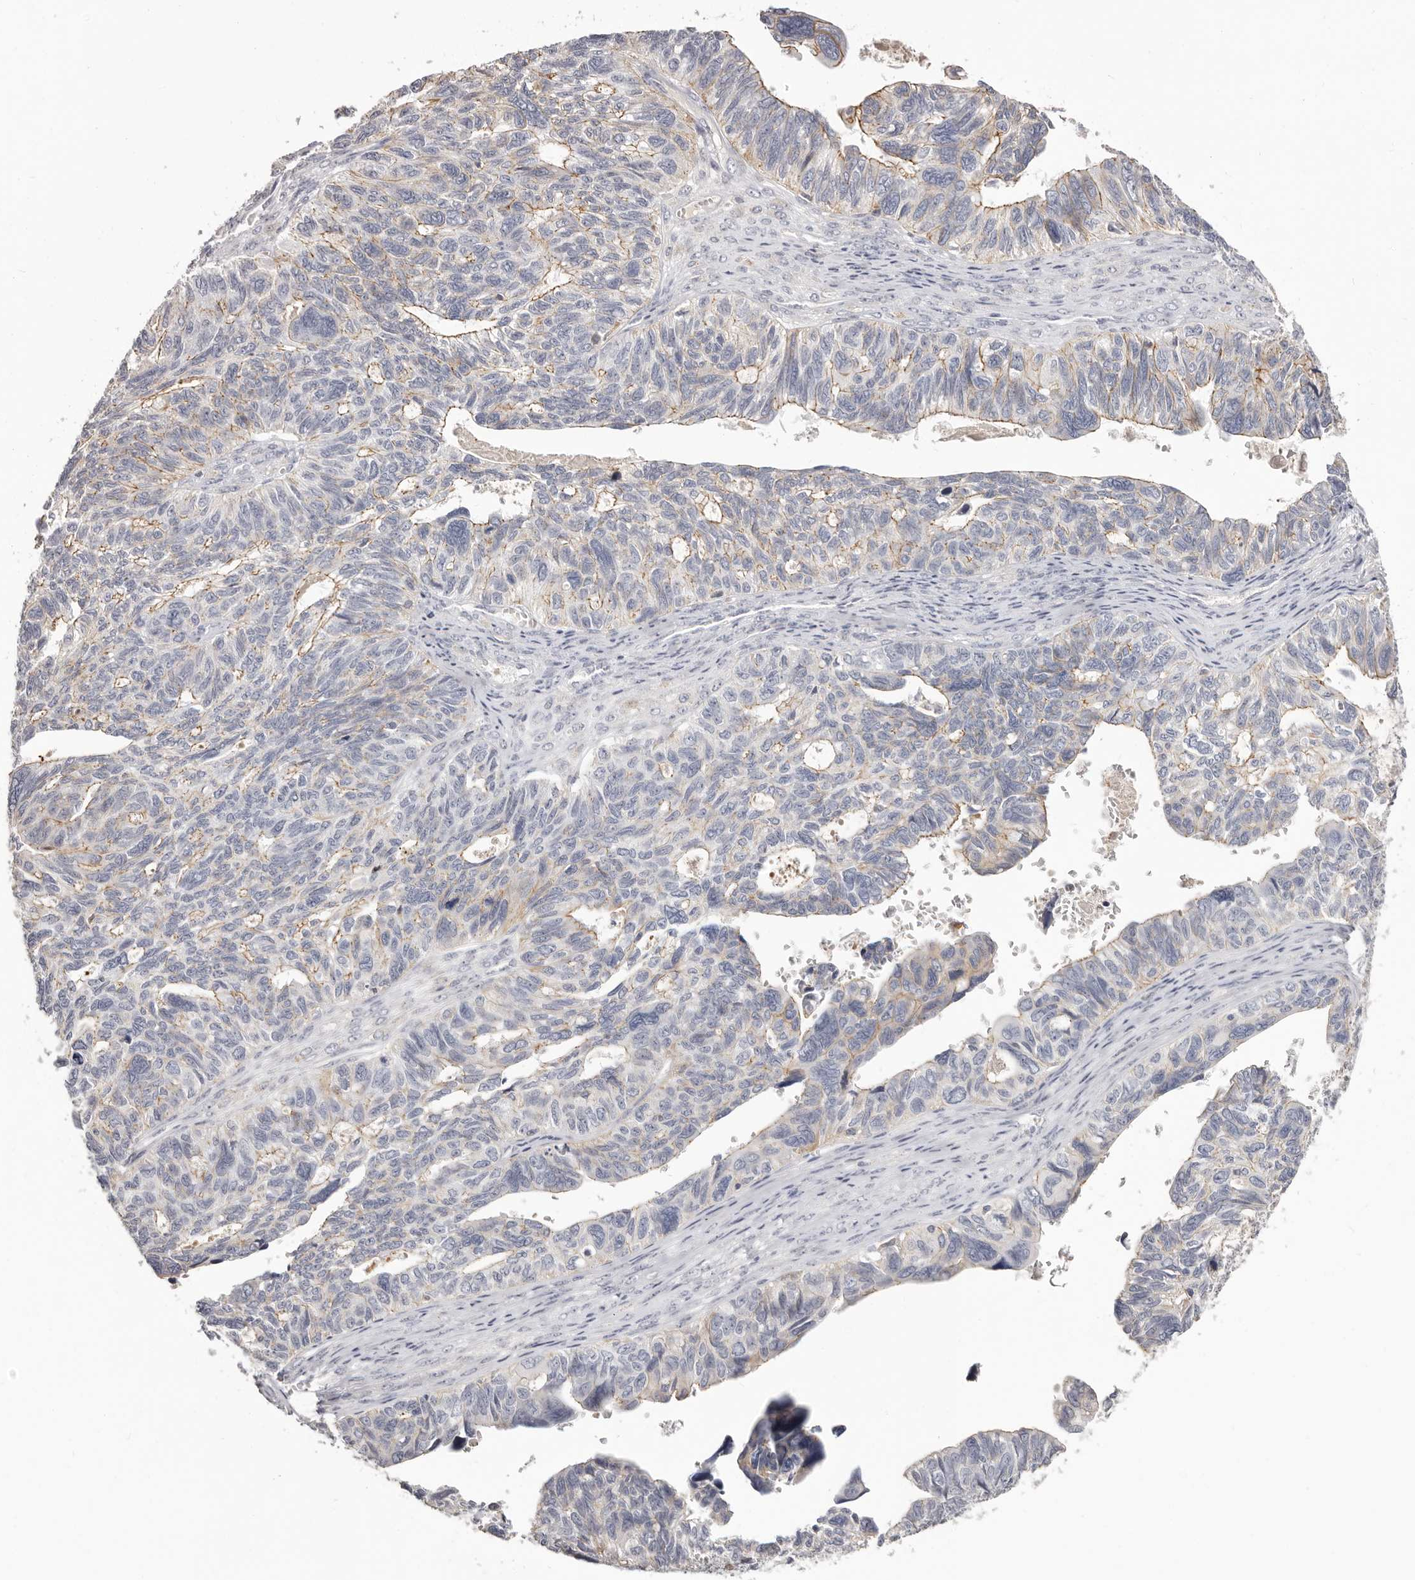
{"staining": {"intensity": "weak", "quantity": "25%-75%", "location": "cytoplasmic/membranous"}, "tissue": "ovarian cancer", "cell_type": "Tumor cells", "image_type": "cancer", "snomed": [{"axis": "morphology", "description": "Cystadenocarcinoma, serous, NOS"}, {"axis": "topography", "description": "Ovary"}], "caption": "High-magnification brightfield microscopy of ovarian cancer stained with DAB (3,3'-diaminobenzidine) (brown) and counterstained with hematoxylin (blue). tumor cells exhibit weak cytoplasmic/membranous positivity is present in approximately25%-75% of cells. (DAB IHC with brightfield microscopy, high magnification).", "gene": "PCDHB6", "patient": {"sex": "female", "age": 79}}